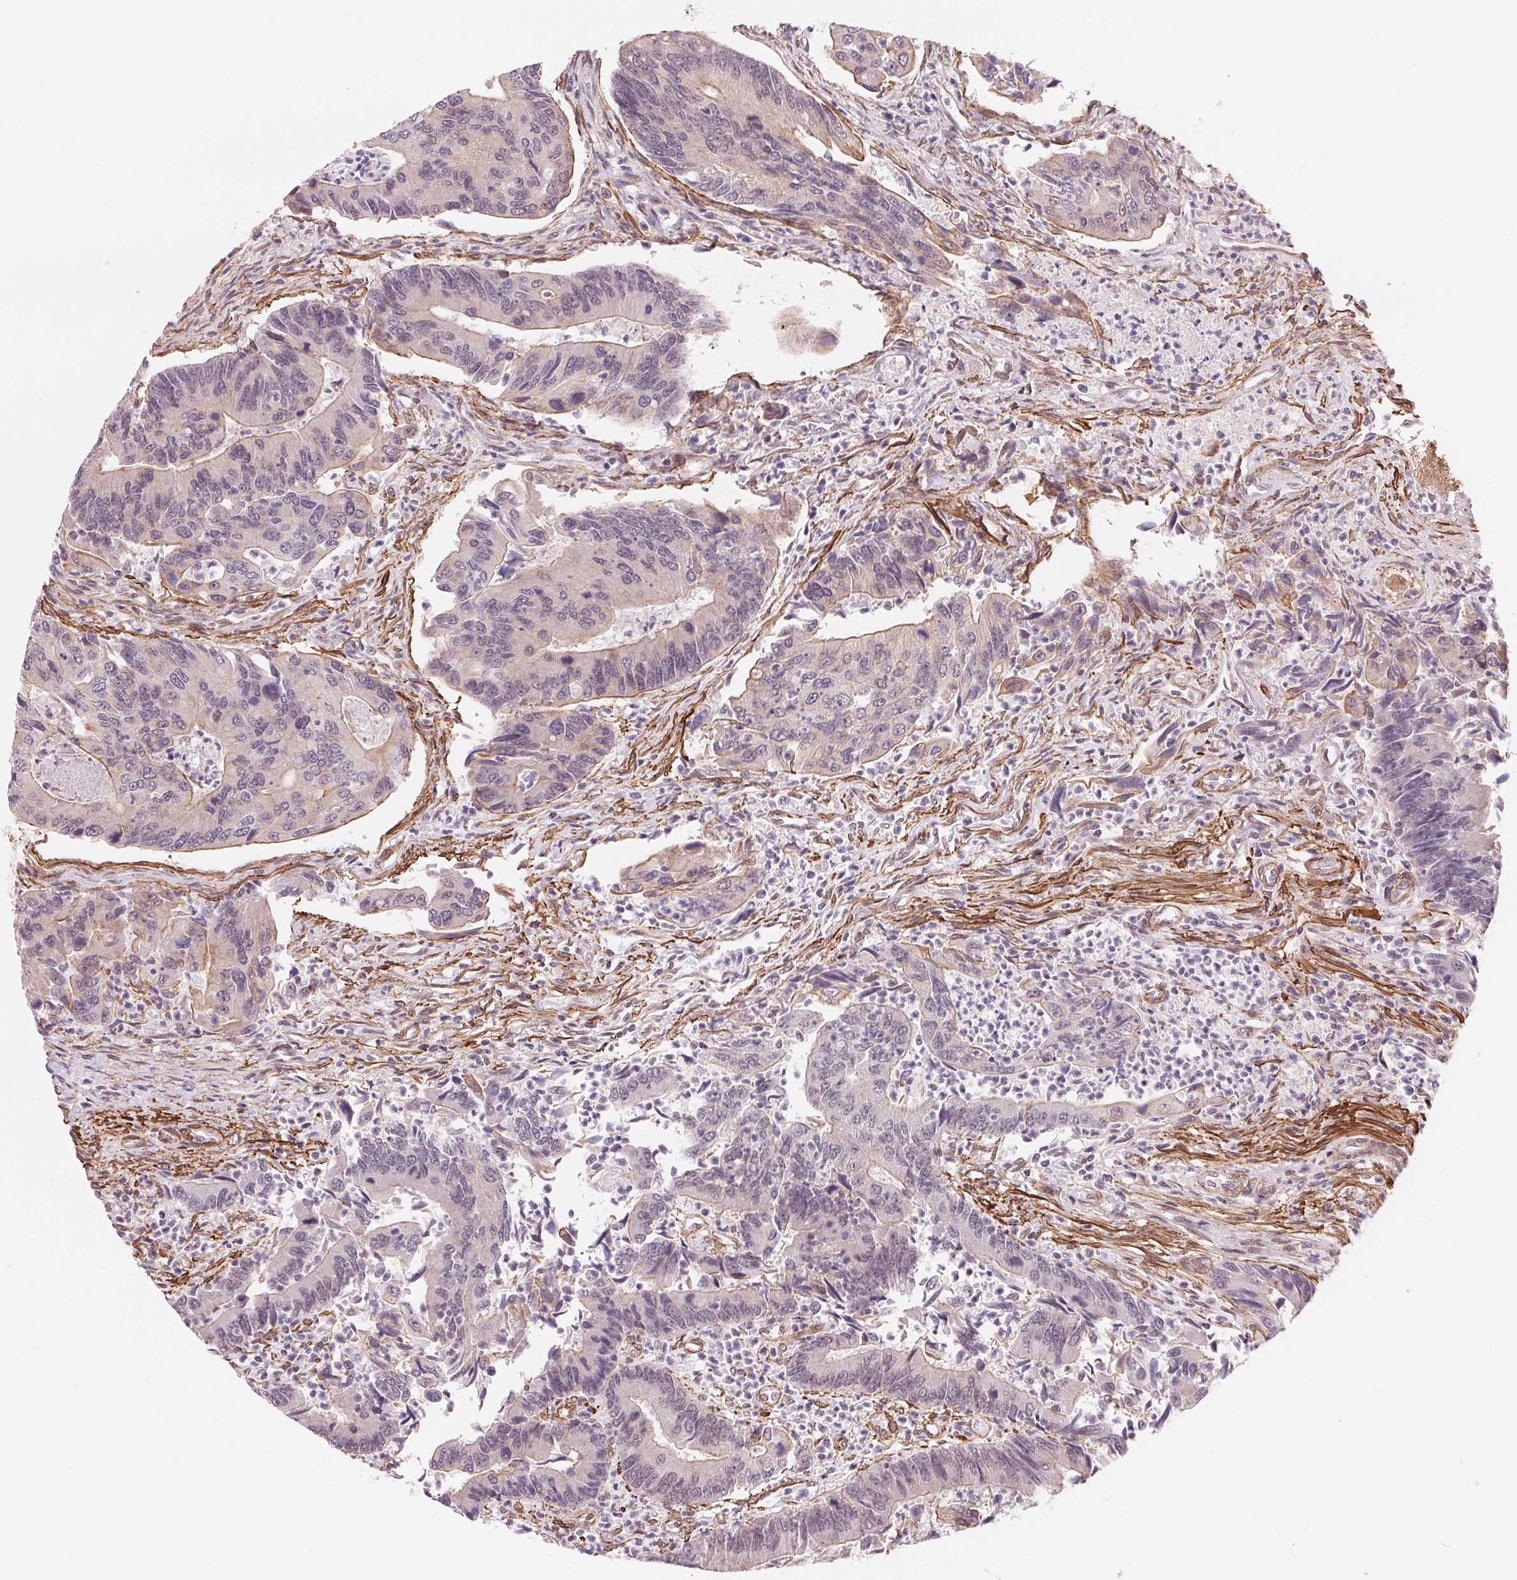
{"staining": {"intensity": "negative", "quantity": "none", "location": "none"}, "tissue": "colorectal cancer", "cell_type": "Tumor cells", "image_type": "cancer", "snomed": [{"axis": "morphology", "description": "Adenocarcinoma, NOS"}, {"axis": "topography", "description": "Colon"}], "caption": "The image demonstrates no staining of tumor cells in colorectal adenocarcinoma.", "gene": "BCAT1", "patient": {"sex": "female", "age": 67}}